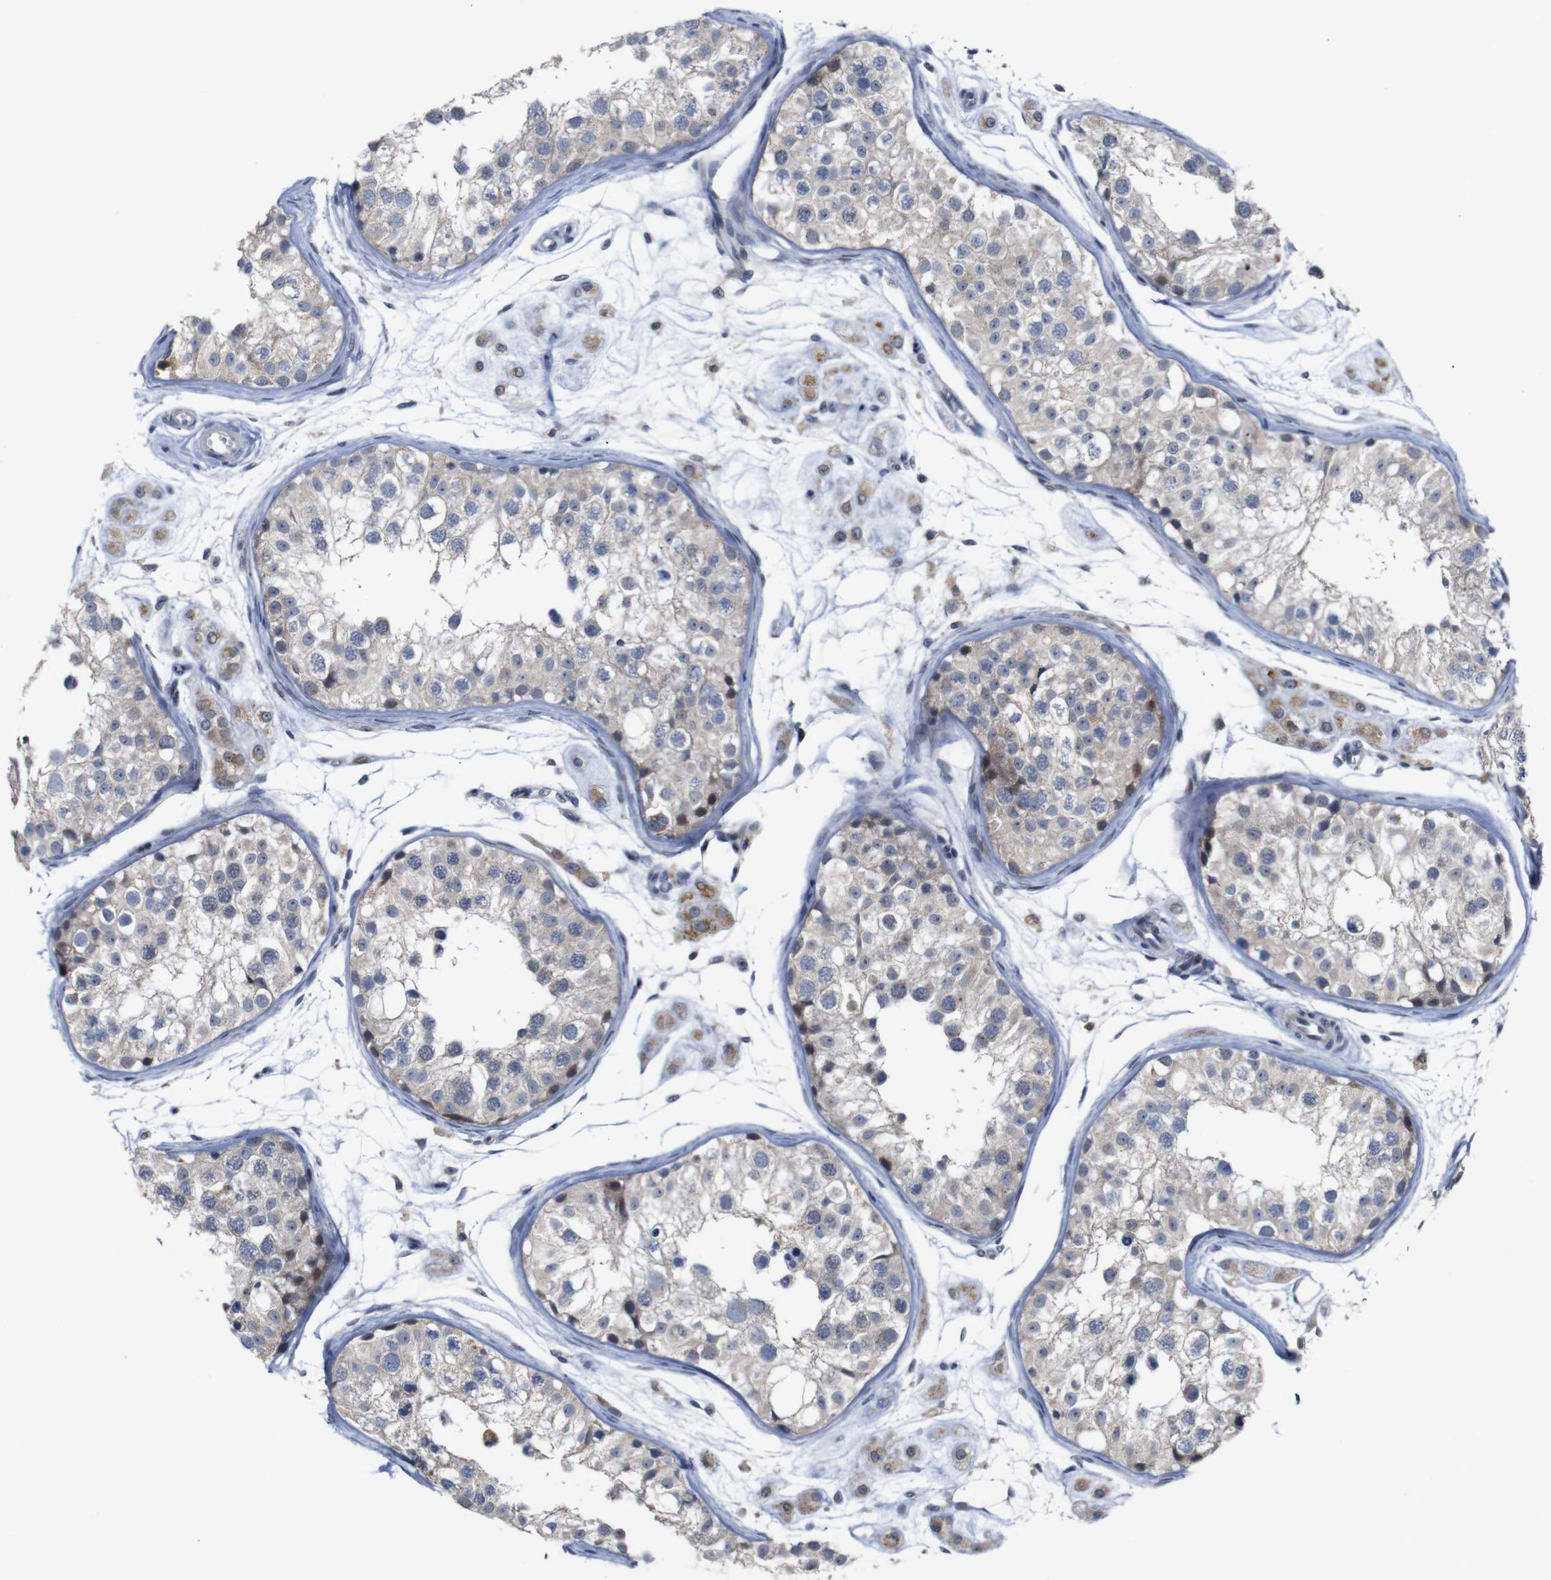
{"staining": {"intensity": "weak", "quantity": "25%-75%", "location": "cytoplasmic/membranous,nuclear"}, "tissue": "testis", "cell_type": "Cells in seminiferous ducts", "image_type": "normal", "snomed": [{"axis": "morphology", "description": "Normal tissue, NOS"}, {"axis": "morphology", "description": "Adenocarcinoma, metastatic, NOS"}, {"axis": "topography", "description": "Testis"}], "caption": "Immunohistochemical staining of unremarkable testis reveals weak cytoplasmic/membranous,nuclear protein expression in about 25%-75% of cells in seminiferous ducts.", "gene": "ATP7B", "patient": {"sex": "male", "age": 26}}